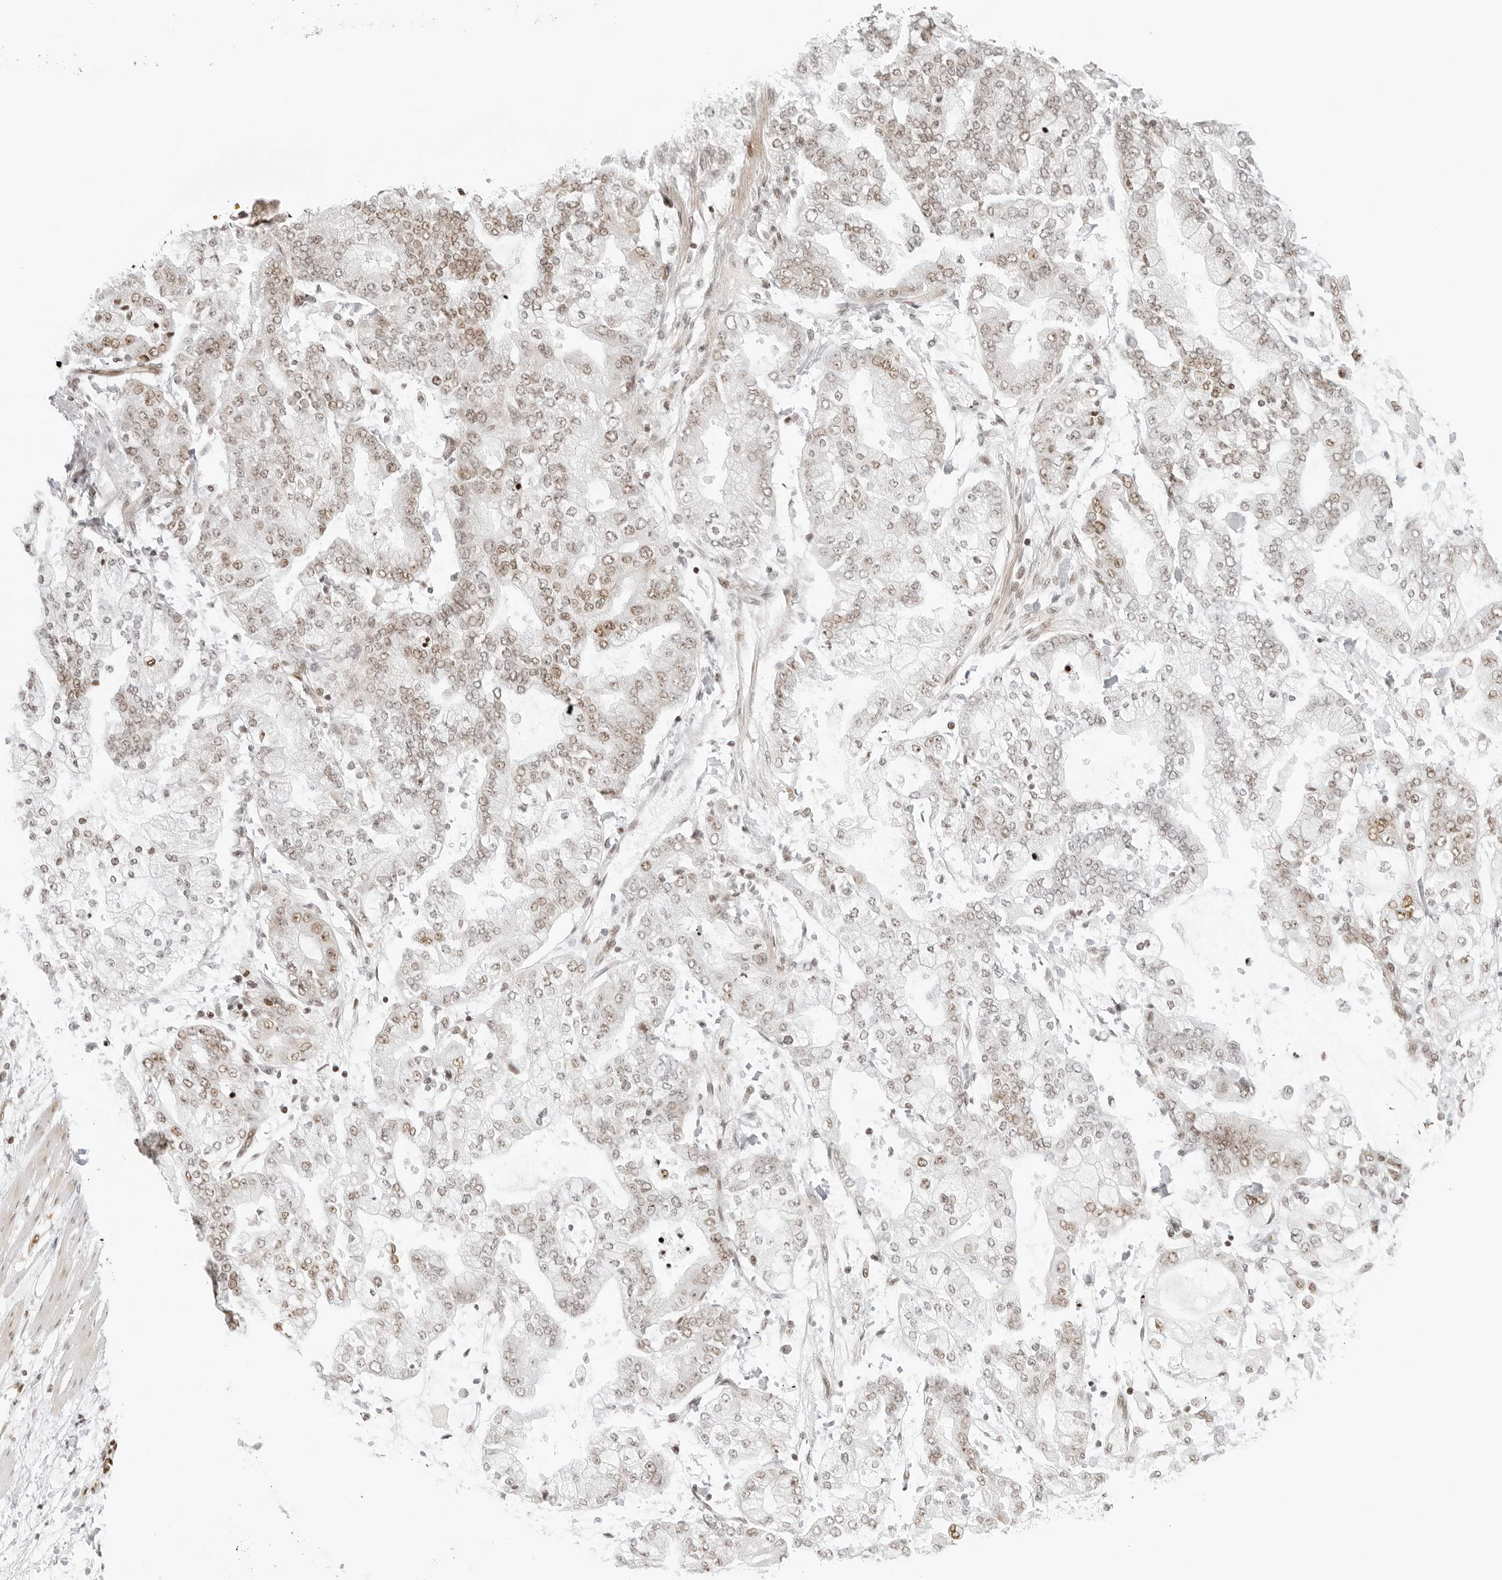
{"staining": {"intensity": "weak", "quantity": "25%-75%", "location": "nuclear"}, "tissue": "stomach cancer", "cell_type": "Tumor cells", "image_type": "cancer", "snomed": [{"axis": "morphology", "description": "Normal tissue, NOS"}, {"axis": "morphology", "description": "Adenocarcinoma, NOS"}, {"axis": "topography", "description": "Stomach, upper"}, {"axis": "topography", "description": "Stomach"}], "caption": "A brown stain labels weak nuclear staining of a protein in human stomach cancer tumor cells. (DAB IHC, brown staining for protein, blue staining for nuclei).", "gene": "RCC1", "patient": {"sex": "male", "age": 76}}